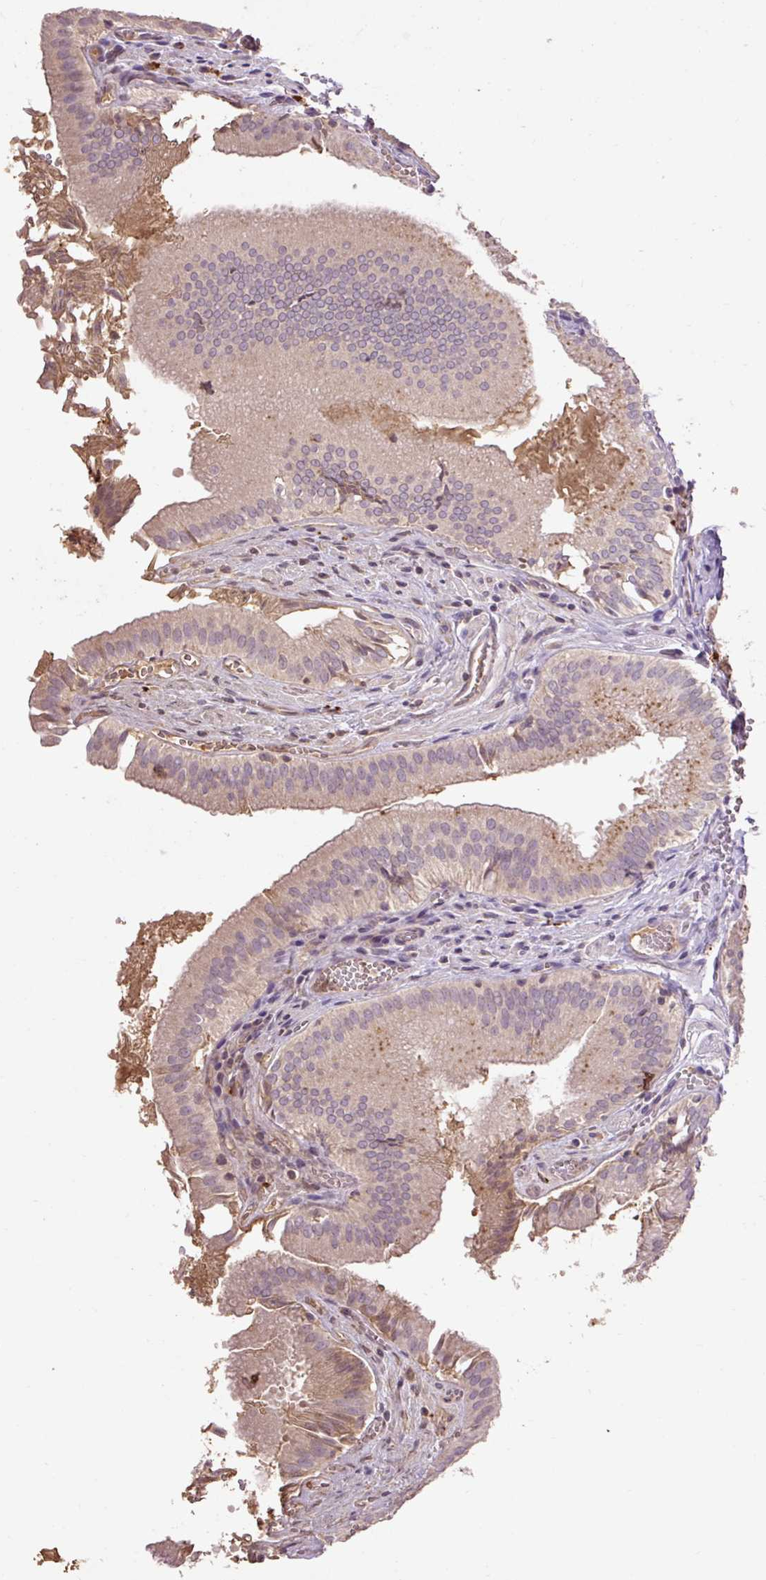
{"staining": {"intensity": "weak", "quantity": ">75%", "location": "cytoplasmic/membranous"}, "tissue": "gallbladder", "cell_type": "Glandular cells", "image_type": "normal", "snomed": [{"axis": "morphology", "description": "Normal tissue, NOS"}, {"axis": "topography", "description": "Gallbladder"}, {"axis": "topography", "description": "Peripheral nerve tissue"}], "caption": "Immunohistochemistry (IHC) photomicrograph of unremarkable gallbladder: human gallbladder stained using immunohistochemistry exhibits low levels of weak protein expression localized specifically in the cytoplasmic/membranous of glandular cells, appearing as a cytoplasmic/membranous brown color.", "gene": "LRTM2", "patient": {"sex": "male", "age": 17}}